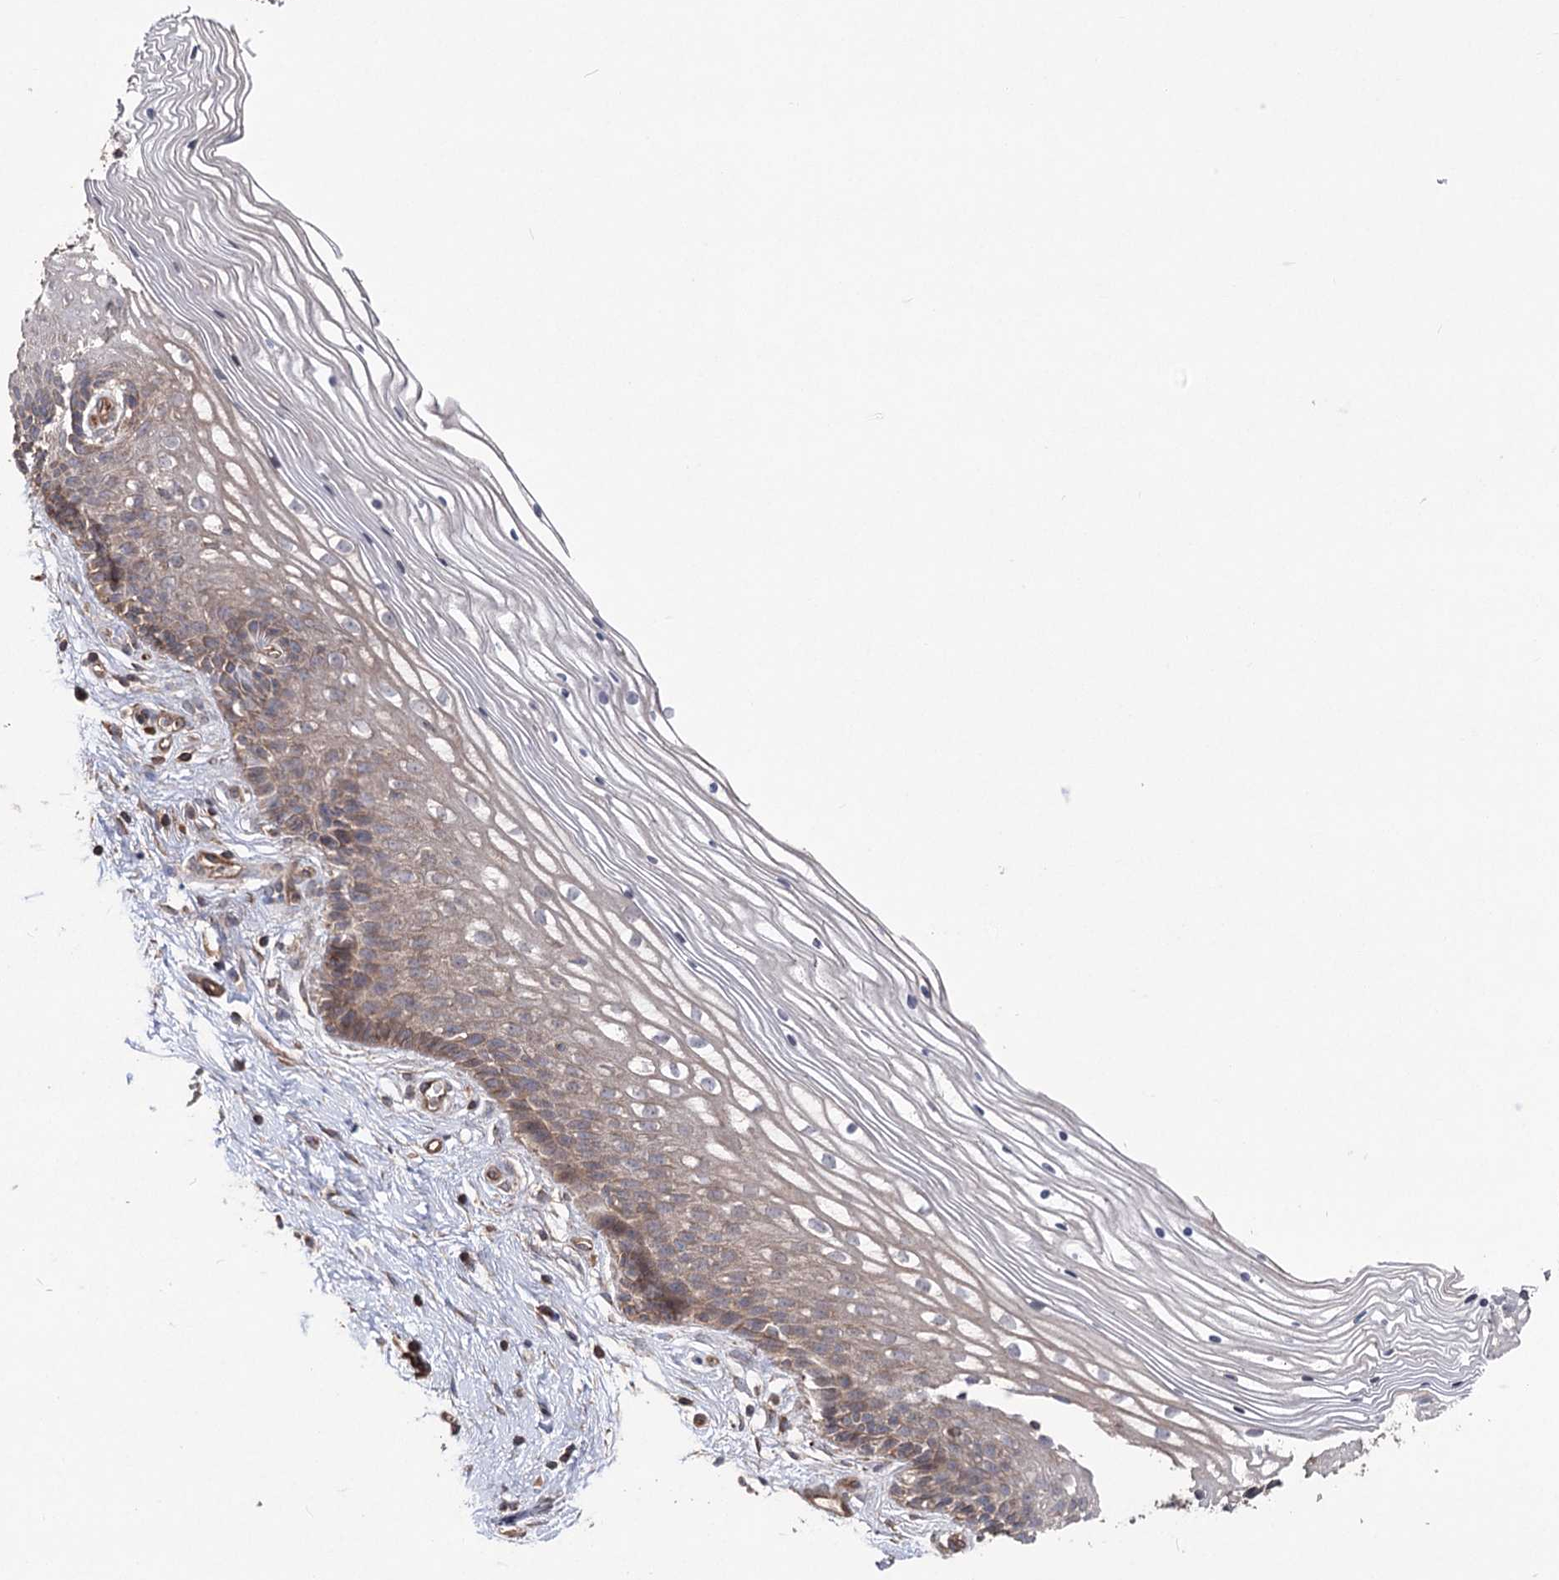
{"staining": {"intensity": "weak", "quantity": "<25%", "location": "cytoplasmic/membranous"}, "tissue": "cervix", "cell_type": "Glandular cells", "image_type": "normal", "snomed": [{"axis": "morphology", "description": "Normal tissue, NOS"}, {"axis": "topography", "description": "Cervix"}], "caption": "Human cervix stained for a protein using immunohistochemistry exhibits no expression in glandular cells.", "gene": "LARS2", "patient": {"sex": "female", "age": 33}}